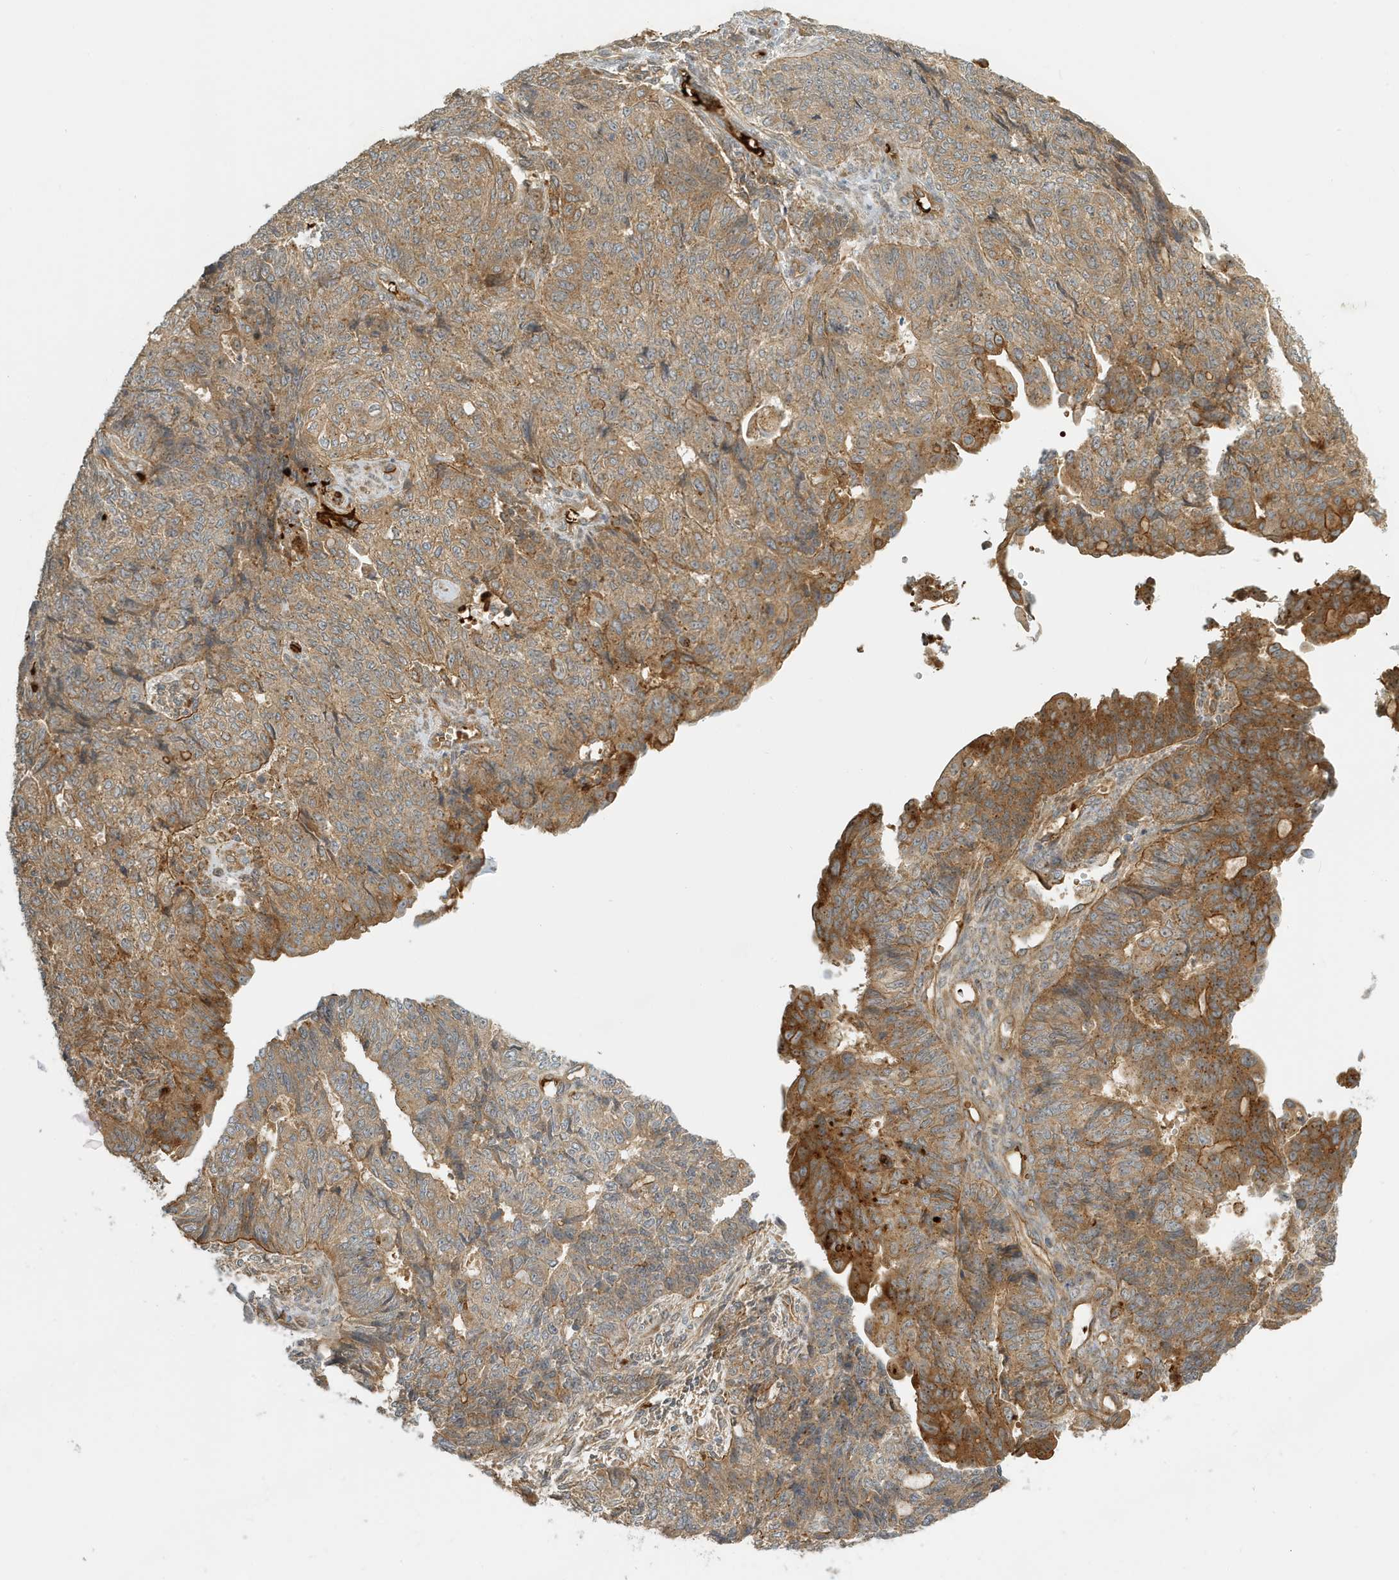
{"staining": {"intensity": "moderate", "quantity": ">75%", "location": "cytoplasmic/membranous"}, "tissue": "endometrial cancer", "cell_type": "Tumor cells", "image_type": "cancer", "snomed": [{"axis": "morphology", "description": "Adenocarcinoma, NOS"}, {"axis": "topography", "description": "Endometrium"}], "caption": "DAB (3,3'-diaminobenzidine) immunohistochemical staining of human adenocarcinoma (endometrial) shows moderate cytoplasmic/membranous protein staining in about >75% of tumor cells.", "gene": "FYCO1", "patient": {"sex": "female", "age": 32}}